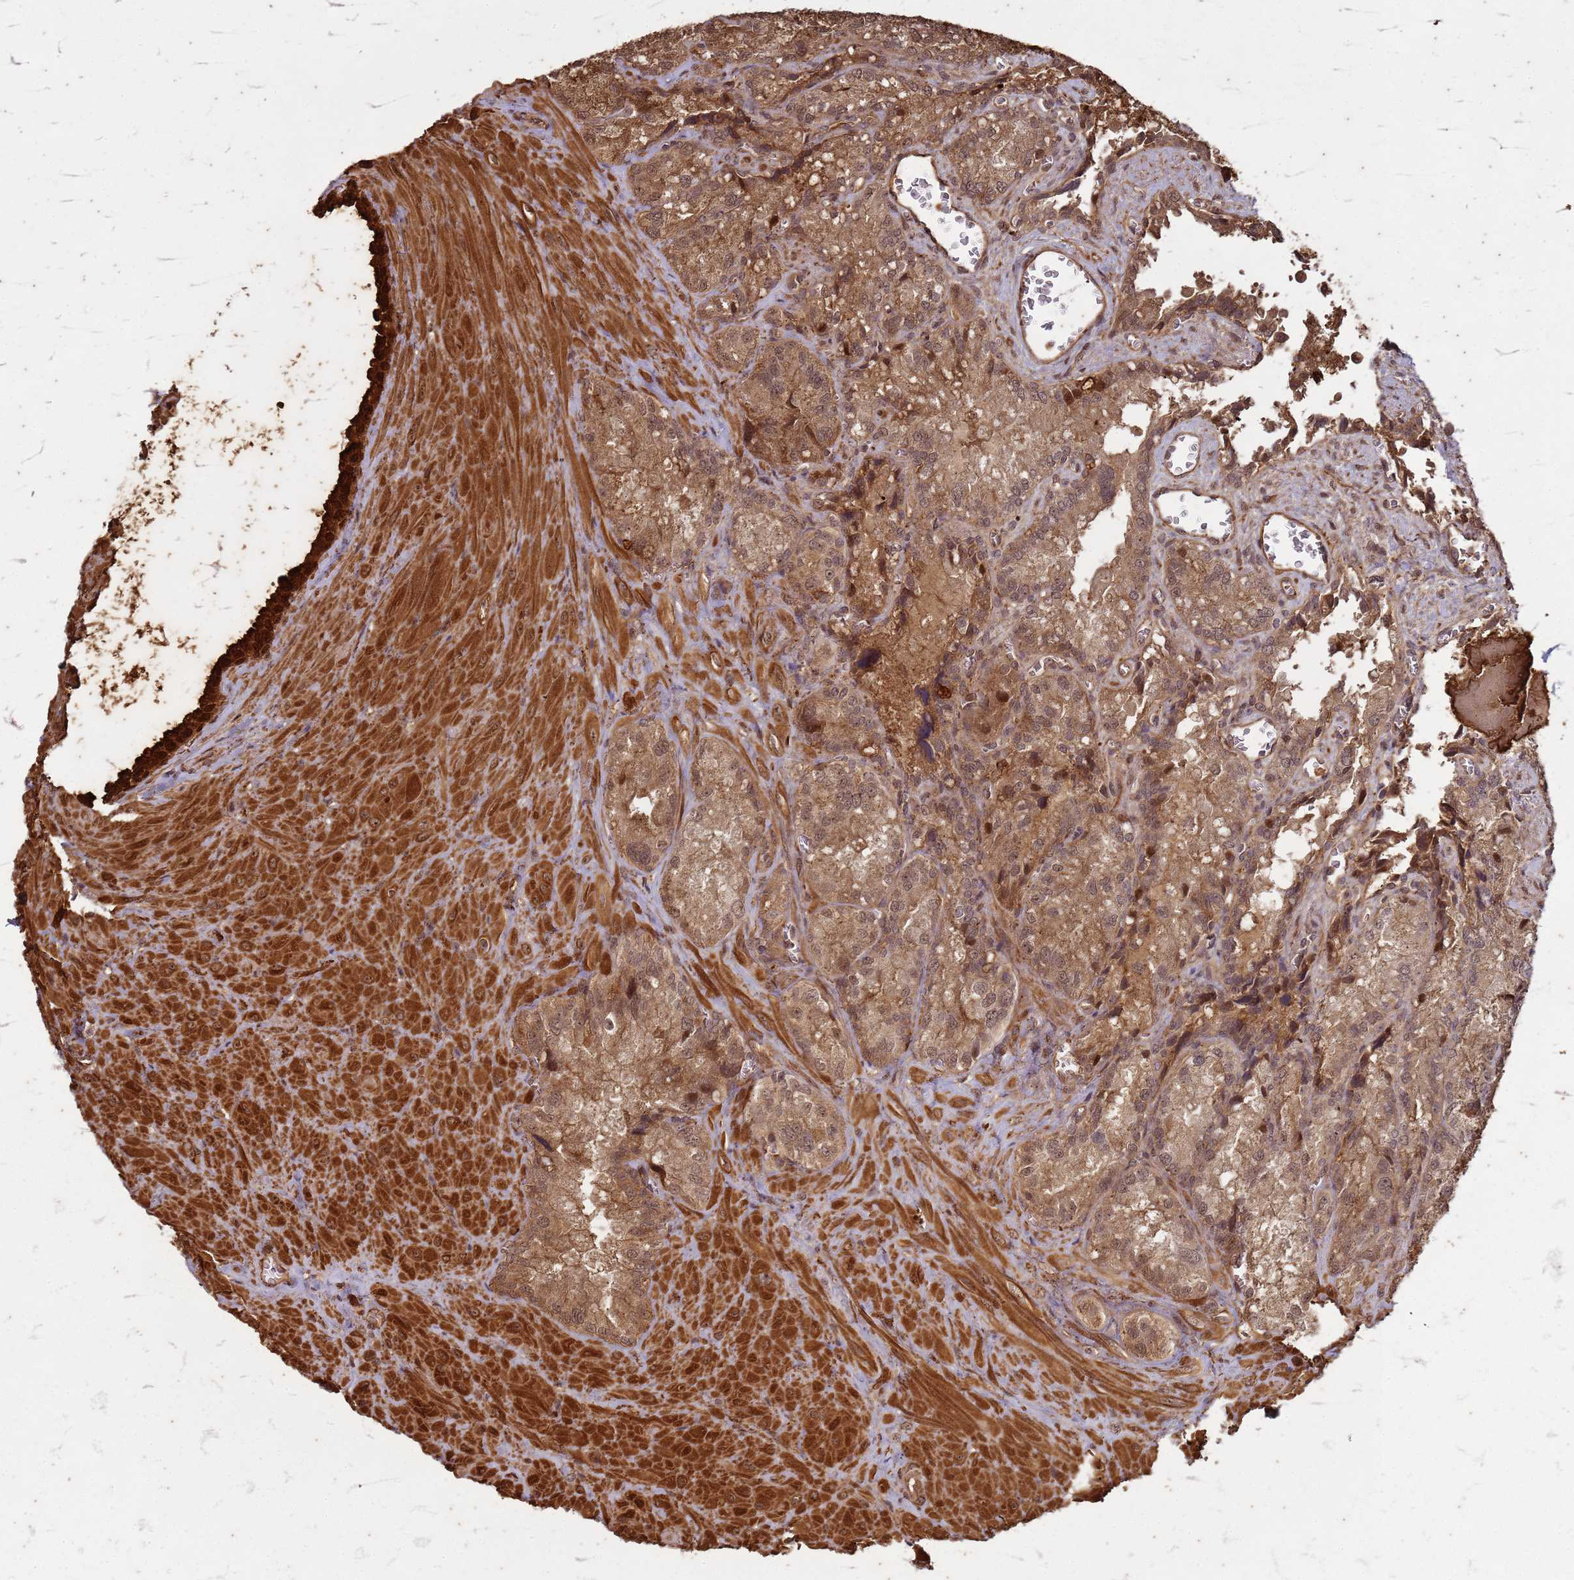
{"staining": {"intensity": "moderate", "quantity": ">75%", "location": "cytoplasmic/membranous"}, "tissue": "seminal vesicle", "cell_type": "Glandular cells", "image_type": "normal", "snomed": [{"axis": "morphology", "description": "Normal tissue, NOS"}, {"axis": "topography", "description": "Seminal veicle"}], "caption": "Benign seminal vesicle displays moderate cytoplasmic/membranous positivity in approximately >75% of glandular cells, visualized by immunohistochemistry.", "gene": "KIF26A", "patient": {"sex": "male", "age": 62}}